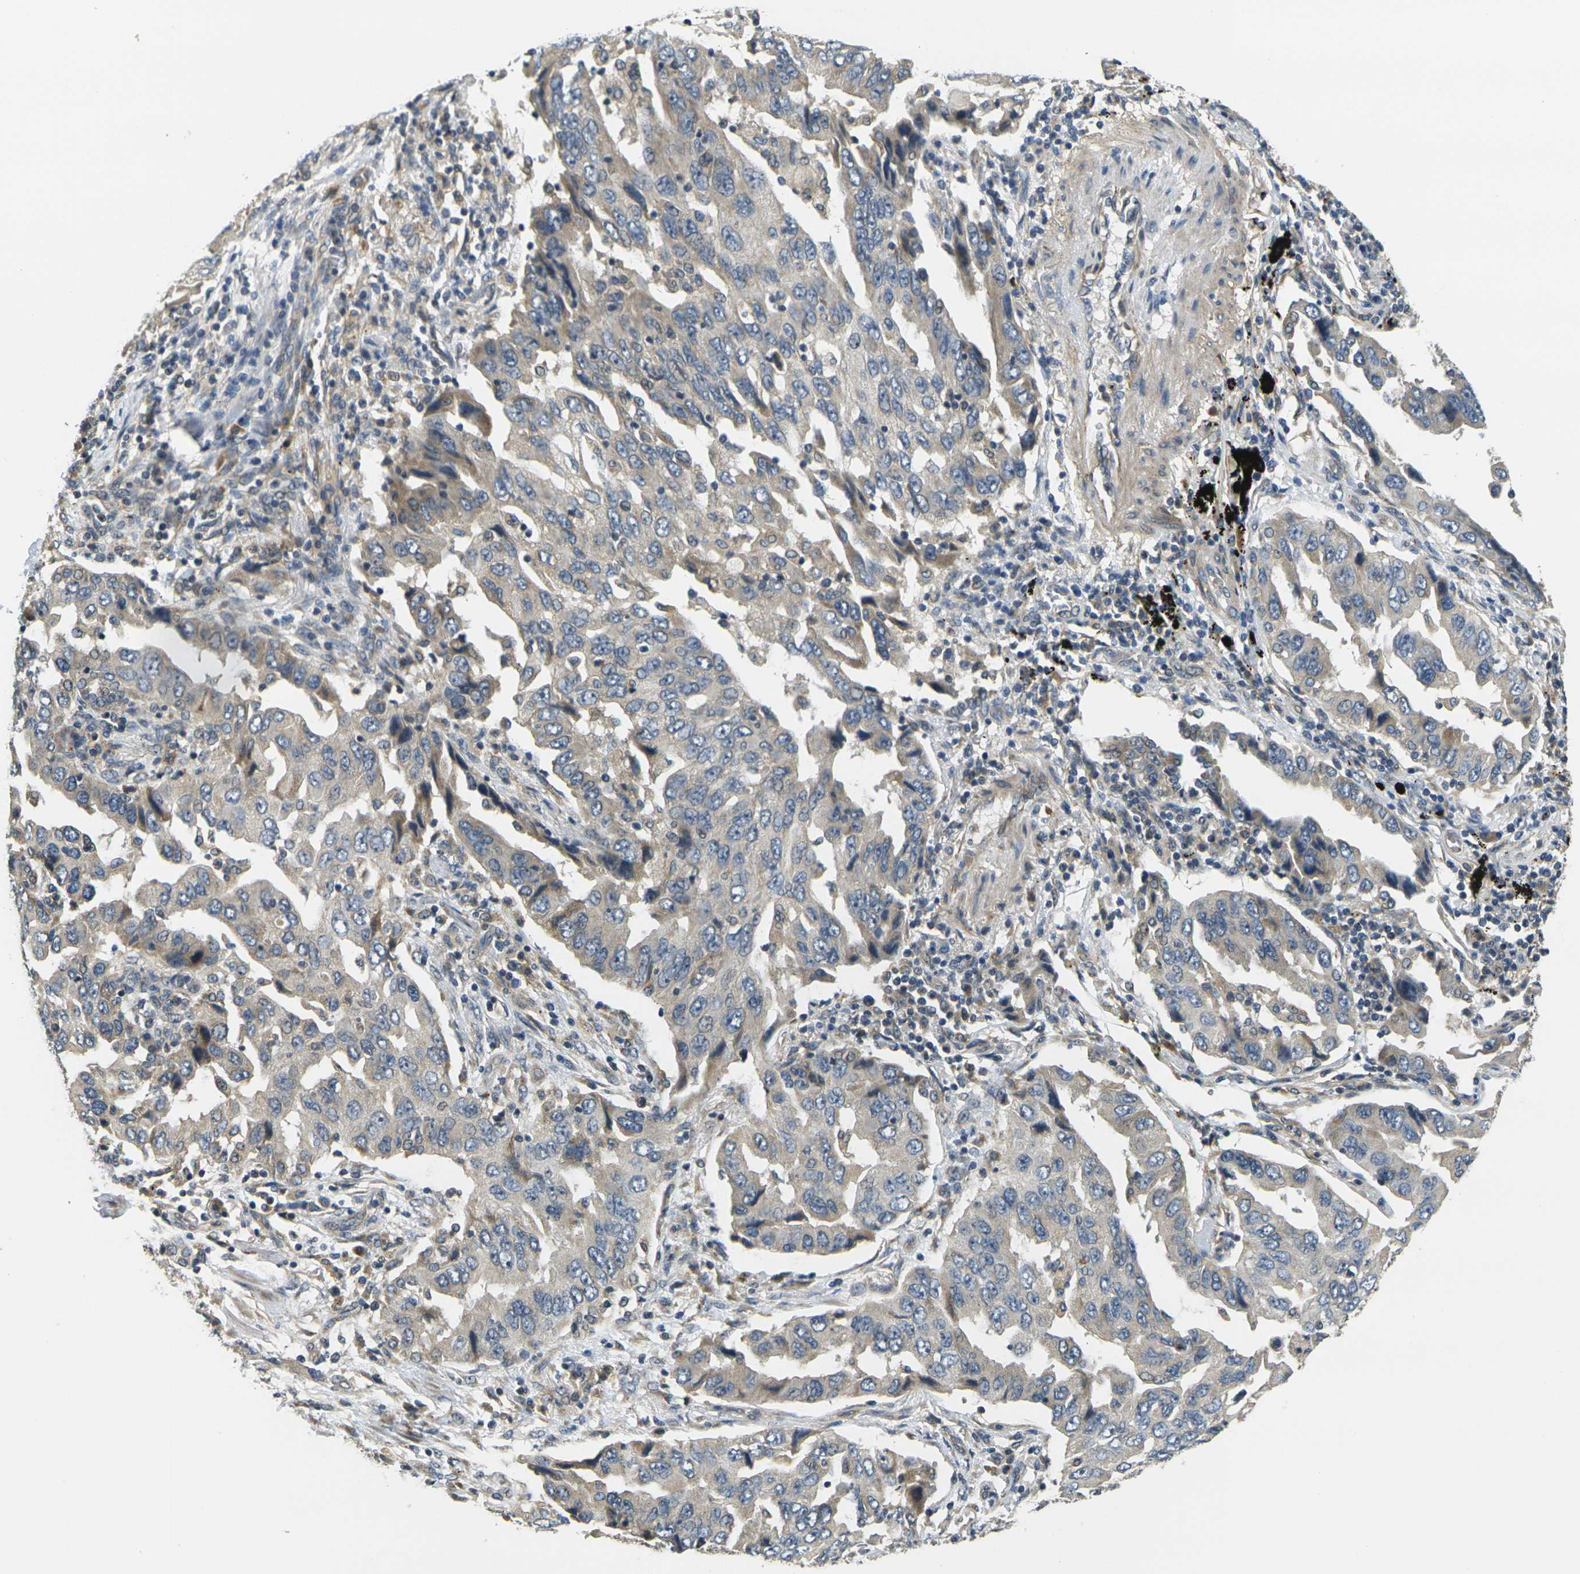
{"staining": {"intensity": "weak", "quantity": ">75%", "location": "cytoplasmic/membranous"}, "tissue": "lung cancer", "cell_type": "Tumor cells", "image_type": "cancer", "snomed": [{"axis": "morphology", "description": "Adenocarcinoma, NOS"}, {"axis": "topography", "description": "Lung"}], "caption": "Weak cytoplasmic/membranous positivity for a protein is appreciated in approximately >75% of tumor cells of lung cancer using immunohistochemistry (IHC).", "gene": "MINAR2", "patient": {"sex": "female", "age": 65}}